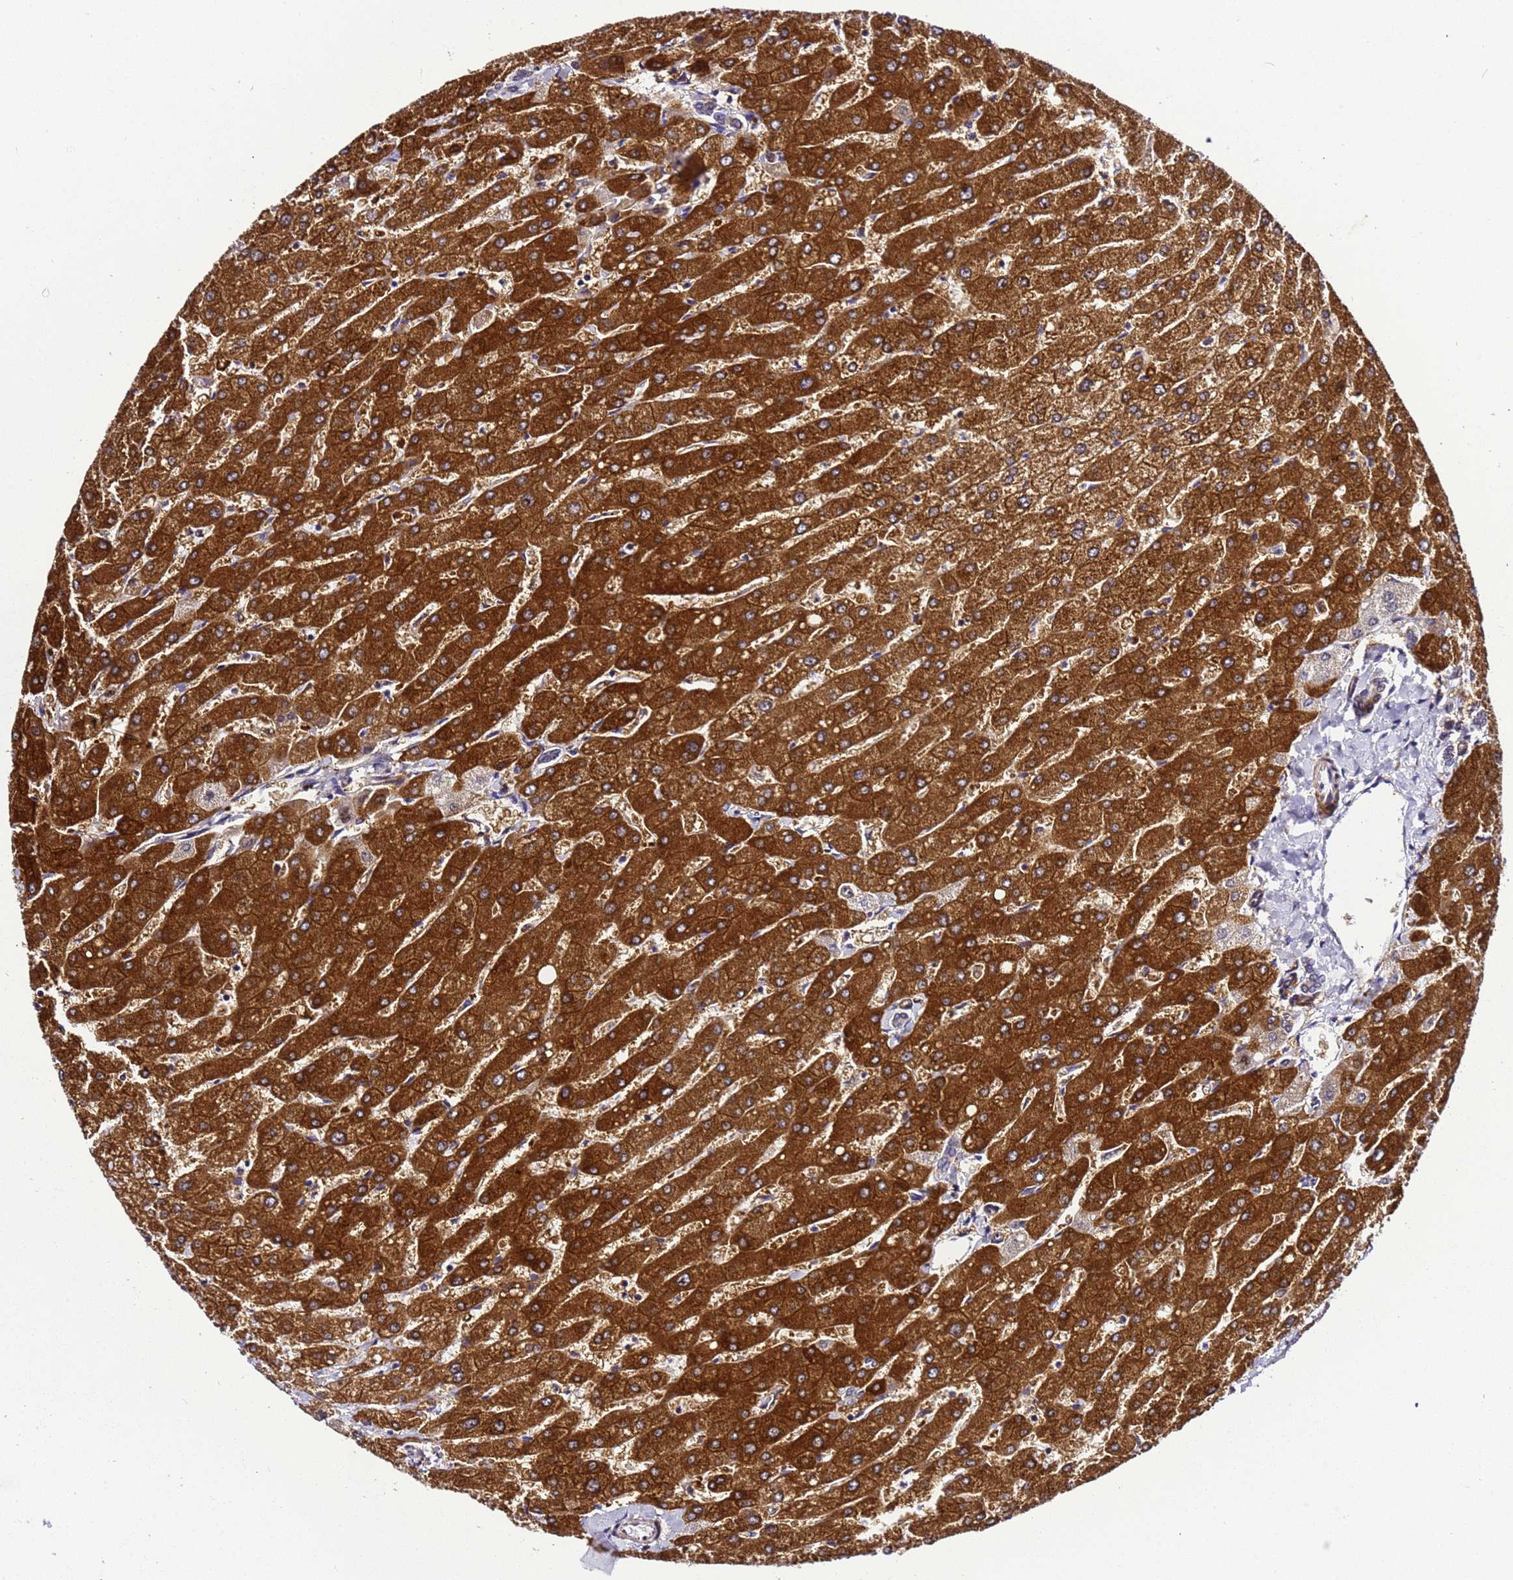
{"staining": {"intensity": "moderate", "quantity": ">75%", "location": "cytoplasmic/membranous"}, "tissue": "liver", "cell_type": "Cholangiocytes", "image_type": "normal", "snomed": [{"axis": "morphology", "description": "Normal tissue, NOS"}, {"axis": "topography", "description": "Liver"}], "caption": "An immunohistochemistry (IHC) micrograph of benign tissue is shown. Protein staining in brown shows moderate cytoplasmic/membranous positivity in liver within cholangiocytes.", "gene": "ZNF417", "patient": {"sex": "male", "age": 55}}